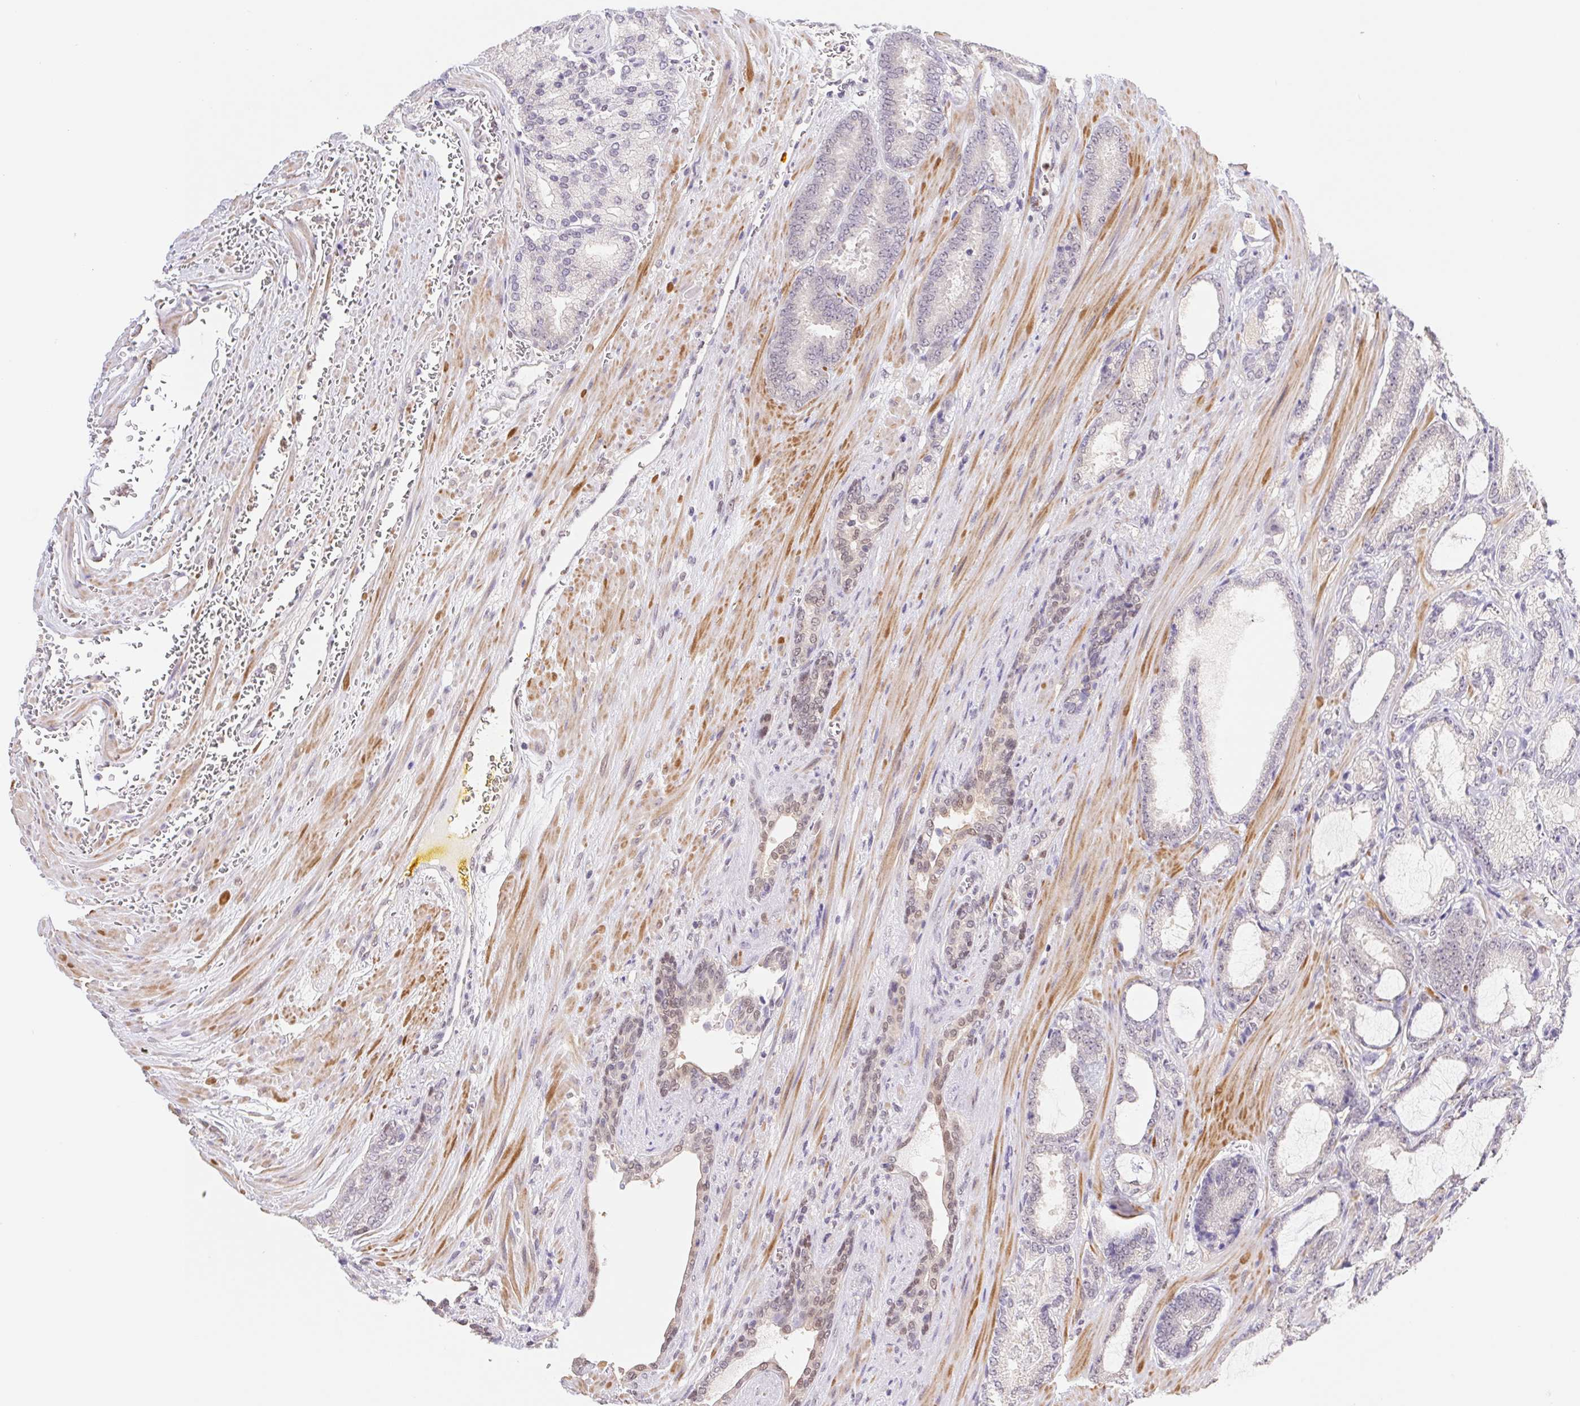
{"staining": {"intensity": "negative", "quantity": "none", "location": "none"}, "tissue": "prostate cancer", "cell_type": "Tumor cells", "image_type": "cancer", "snomed": [{"axis": "morphology", "description": "Adenocarcinoma, High grade"}, {"axis": "topography", "description": "Prostate"}], "caption": "Human prostate cancer (adenocarcinoma (high-grade)) stained for a protein using immunohistochemistry demonstrates no expression in tumor cells.", "gene": "L3MBTL4", "patient": {"sex": "male", "age": 64}}